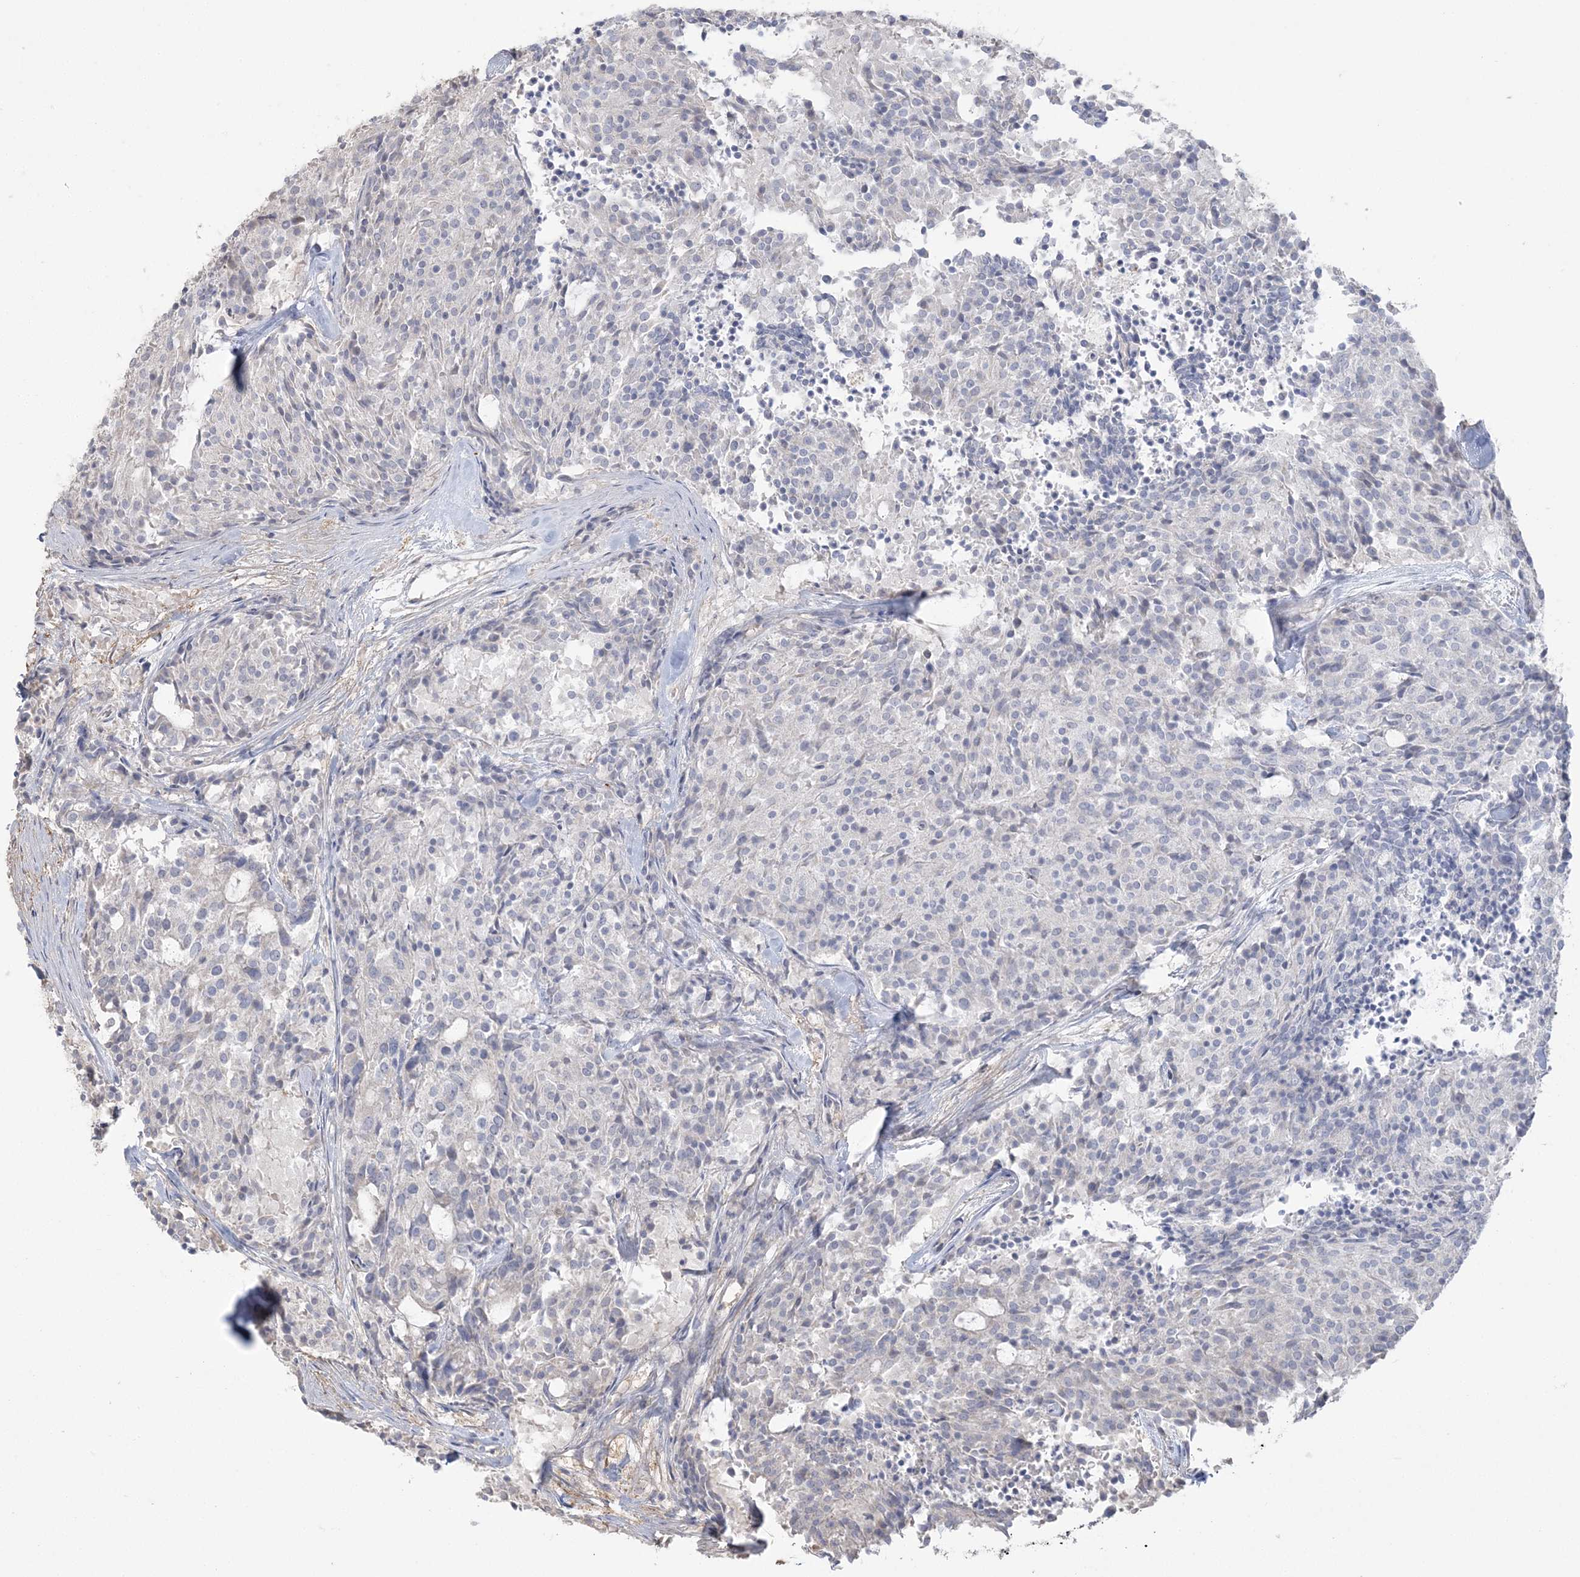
{"staining": {"intensity": "negative", "quantity": "none", "location": "none"}, "tissue": "carcinoid", "cell_type": "Tumor cells", "image_type": "cancer", "snomed": [{"axis": "morphology", "description": "Carcinoid, malignant, NOS"}, {"axis": "topography", "description": "Pancreas"}], "caption": "IHC image of human carcinoid stained for a protein (brown), which shows no expression in tumor cells.", "gene": "HAAO", "patient": {"sex": "female", "age": 54}}